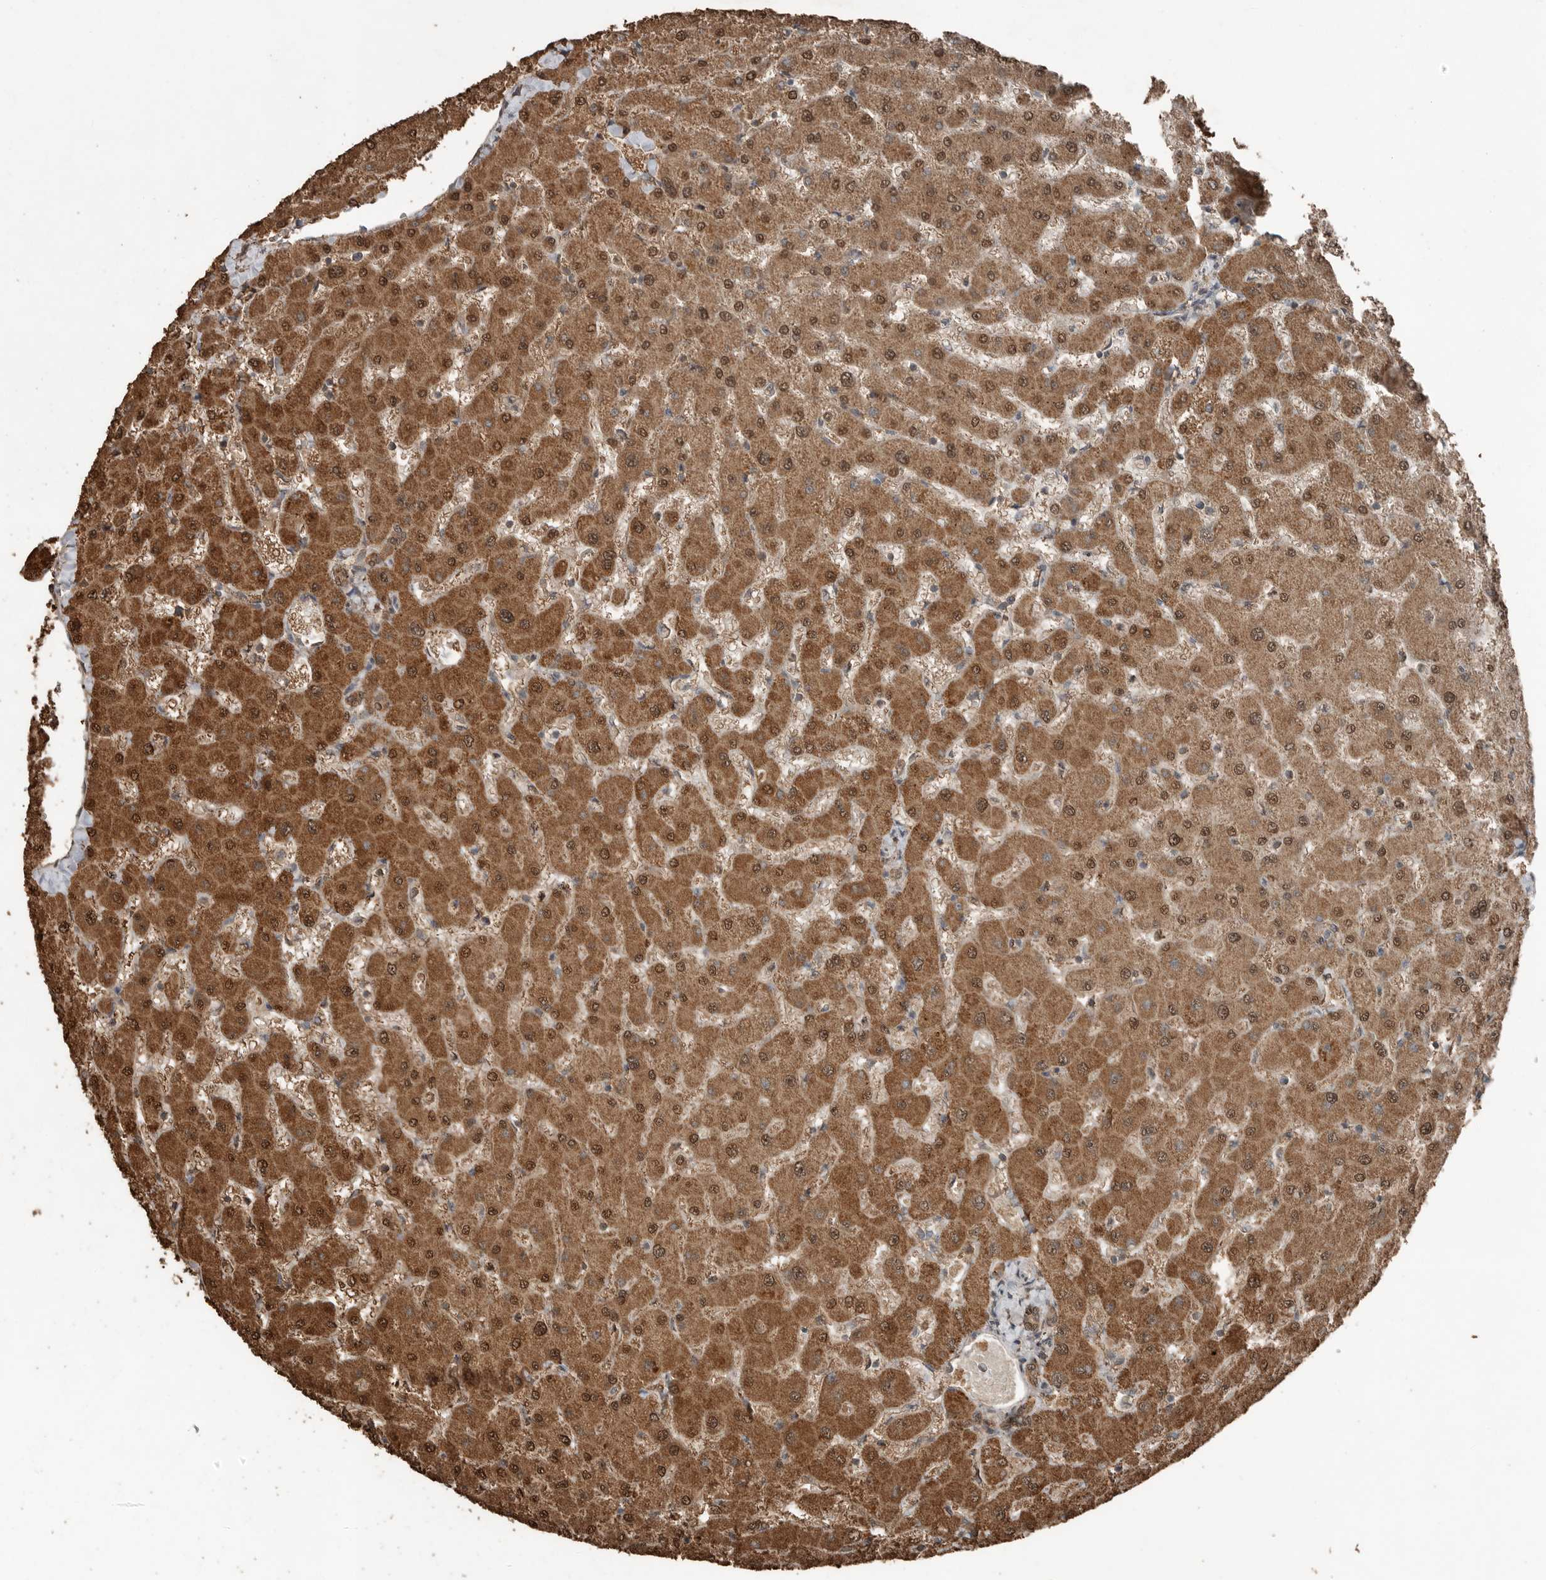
{"staining": {"intensity": "moderate", "quantity": ">75%", "location": "cytoplasmic/membranous,nuclear"}, "tissue": "liver", "cell_type": "Cholangiocytes", "image_type": "normal", "snomed": [{"axis": "morphology", "description": "Normal tissue, NOS"}, {"axis": "topography", "description": "Liver"}], "caption": "Immunohistochemistry (IHC) (DAB) staining of unremarkable liver demonstrates moderate cytoplasmic/membranous,nuclear protein positivity in about >75% of cholangiocytes.", "gene": "BLZF1", "patient": {"sex": "female", "age": 63}}